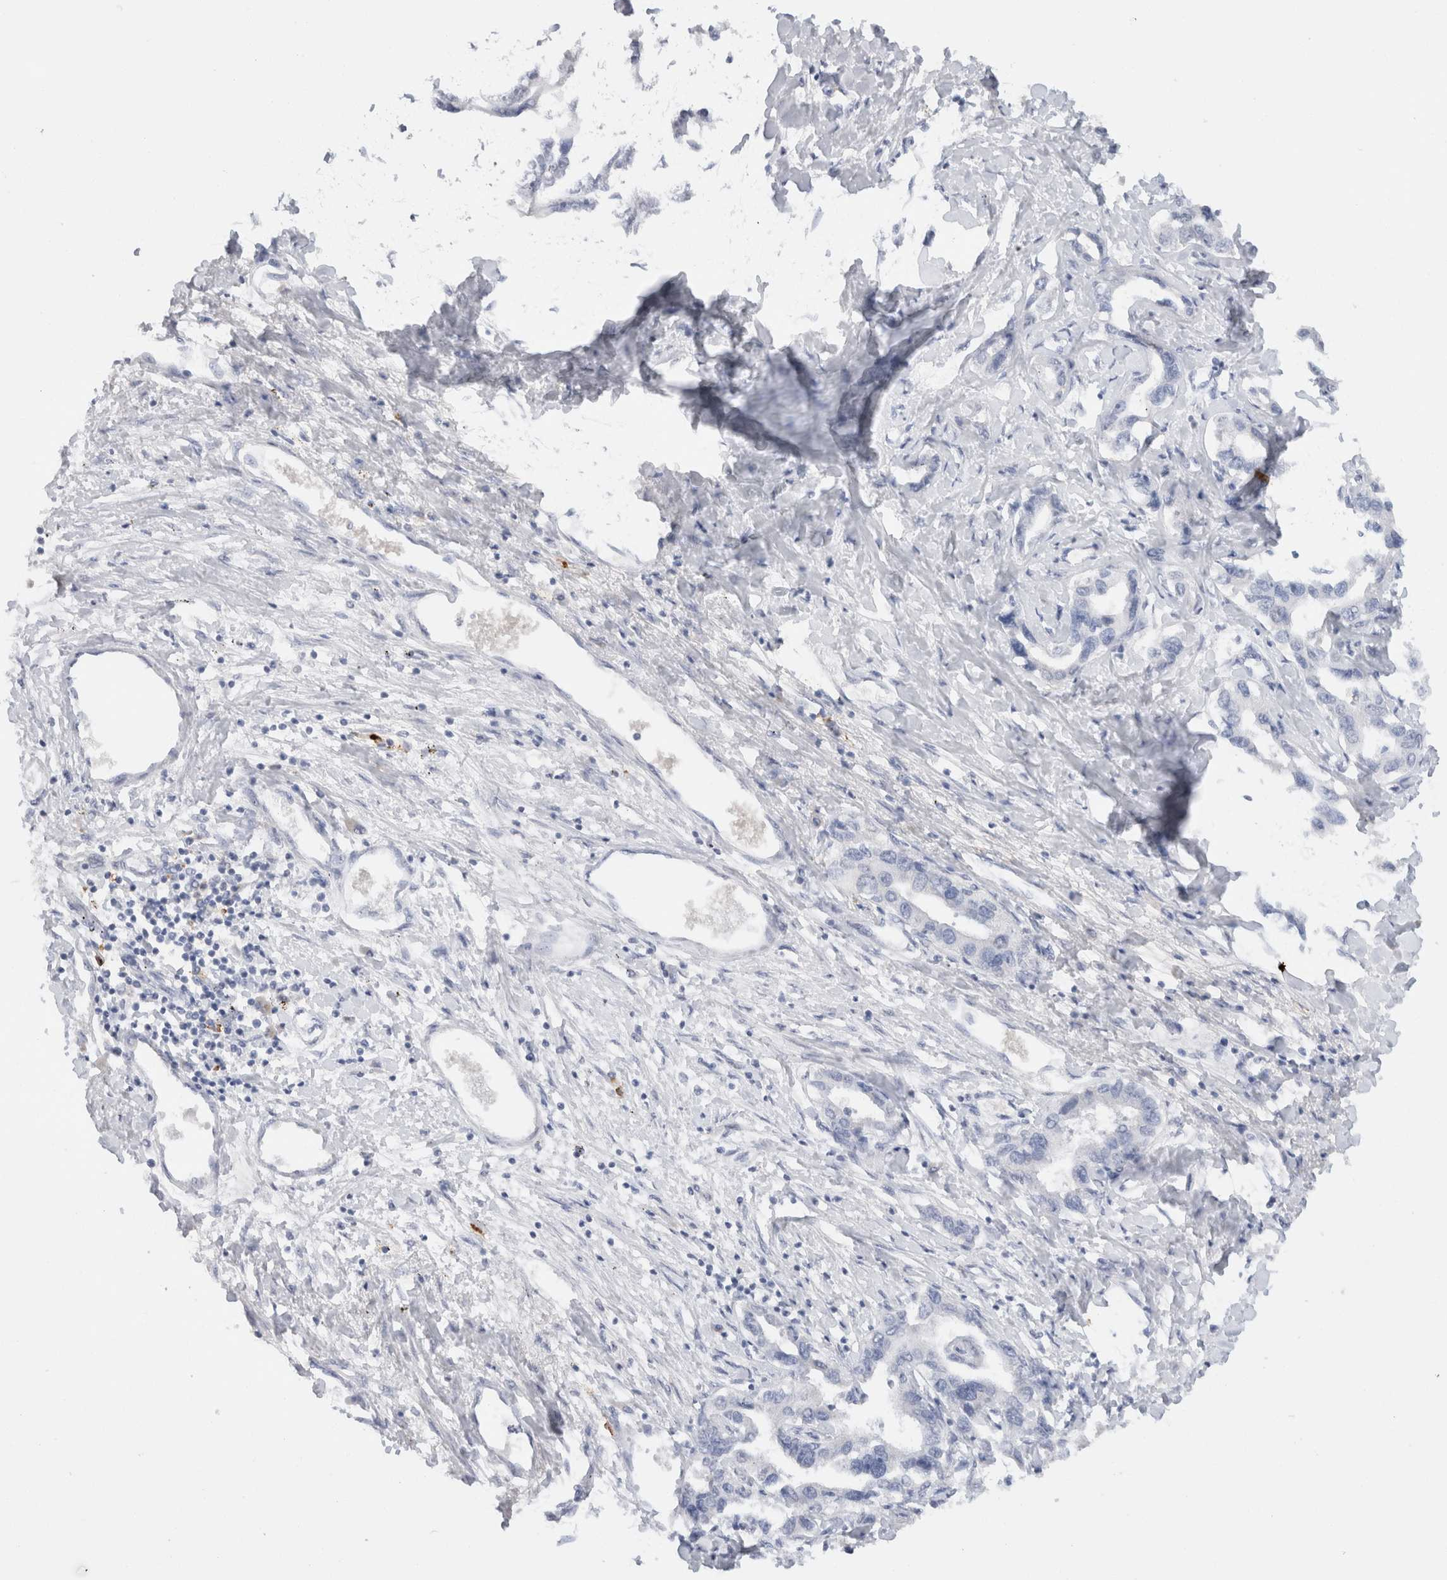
{"staining": {"intensity": "negative", "quantity": "none", "location": "none"}, "tissue": "liver cancer", "cell_type": "Tumor cells", "image_type": "cancer", "snomed": [{"axis": "morphology", "description": "Cholangiocarcinoma"}, {"axis": "topography", "description": "Liver"}], "caption": "The photomicrograph demonstrates no significant expression in tumor cells of liver cancer (cholangiocarcinoma).", "gene": "LAMP3", "patient": {"sex": "male", "age": 59}}